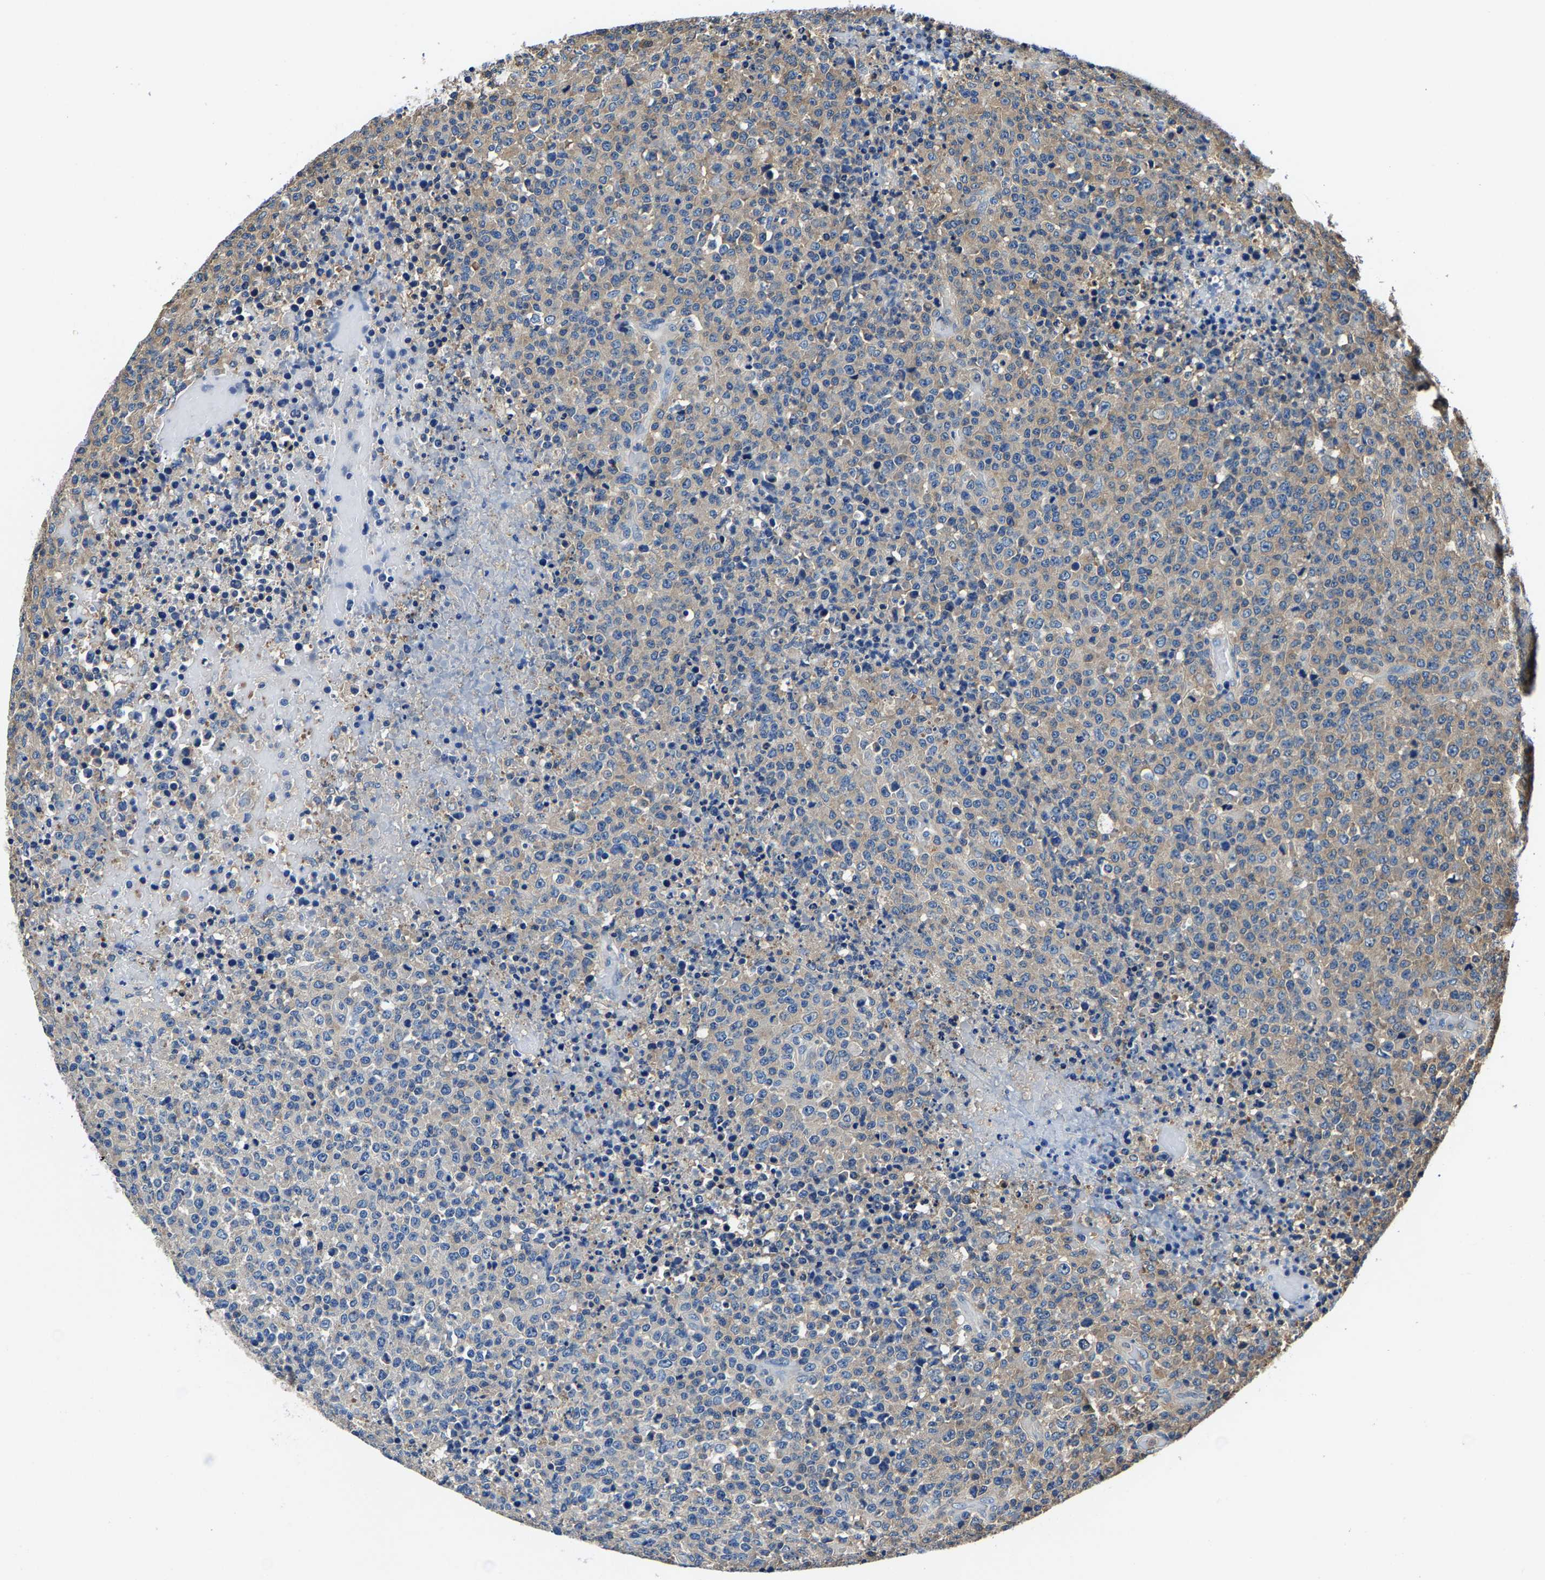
{"staining": {"intensity": "weak", "quantity": "<25%", "location": "cytoplasmic/membranous"}, "tissue": "lymphoma", "cell_type": "Tumor cells", "image_type": "cancer", "snomed": [{"axis": "morphology", "description": "Malignant lymphoma, non-Hodgkin's type, High grade"}, {"axis": "topography", "description": "Lymph node"}], "caption": "Protein analysis of high-grade malignant lymphoma, non-Hodgkin's type shows no significant staining in tumor cells.", "gene": "ALDOB", "patient": {"sex": "male", "age": 13}}